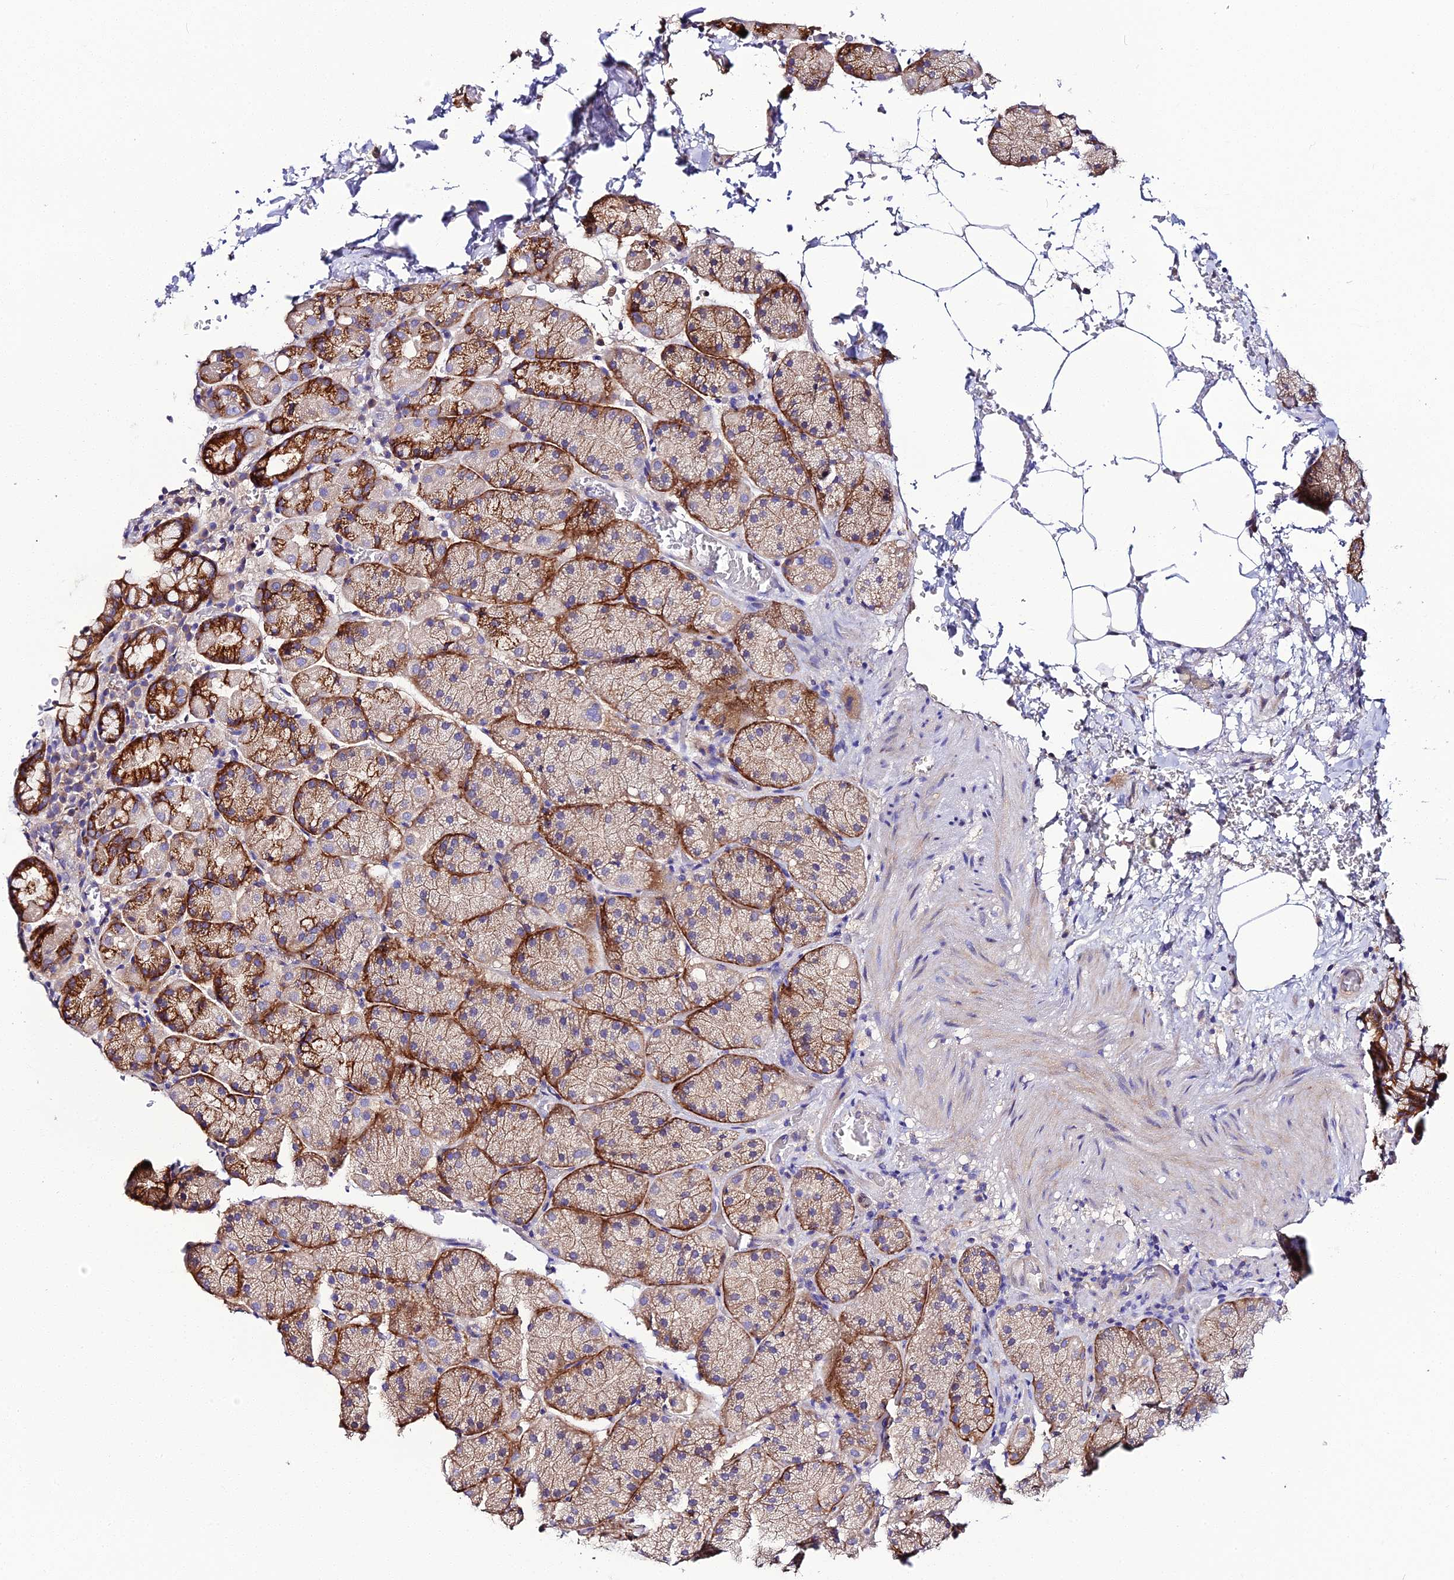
{"staining": {"intensity": "strong", "quantity": "25%-75%", "location": "cytoplasmic/membranous"}, "tissue": "stomach", "cell_type": "Glandular cells", "image_type": "normal", "snomed": [{"axis": "morphology", "description": "Normal tissue, NOS"}, {"axis": "topography", "description": "Stomach, upper"}, {"axis": "topography", "description": "Stomach, lower"}], "caption": "Protein analysis of unremarkable stomach shows strong cytoplasmic/membranous expression in about 25%-75% of glandular cells. The staining is performed using DAB (3,3'-diaminobenzidine) brown chromogen to label protein expression. The nuclei are counter-stained blue using hematoxylin.", "gene": "SCX", "patient": {"sex": "male", "age": 80}}